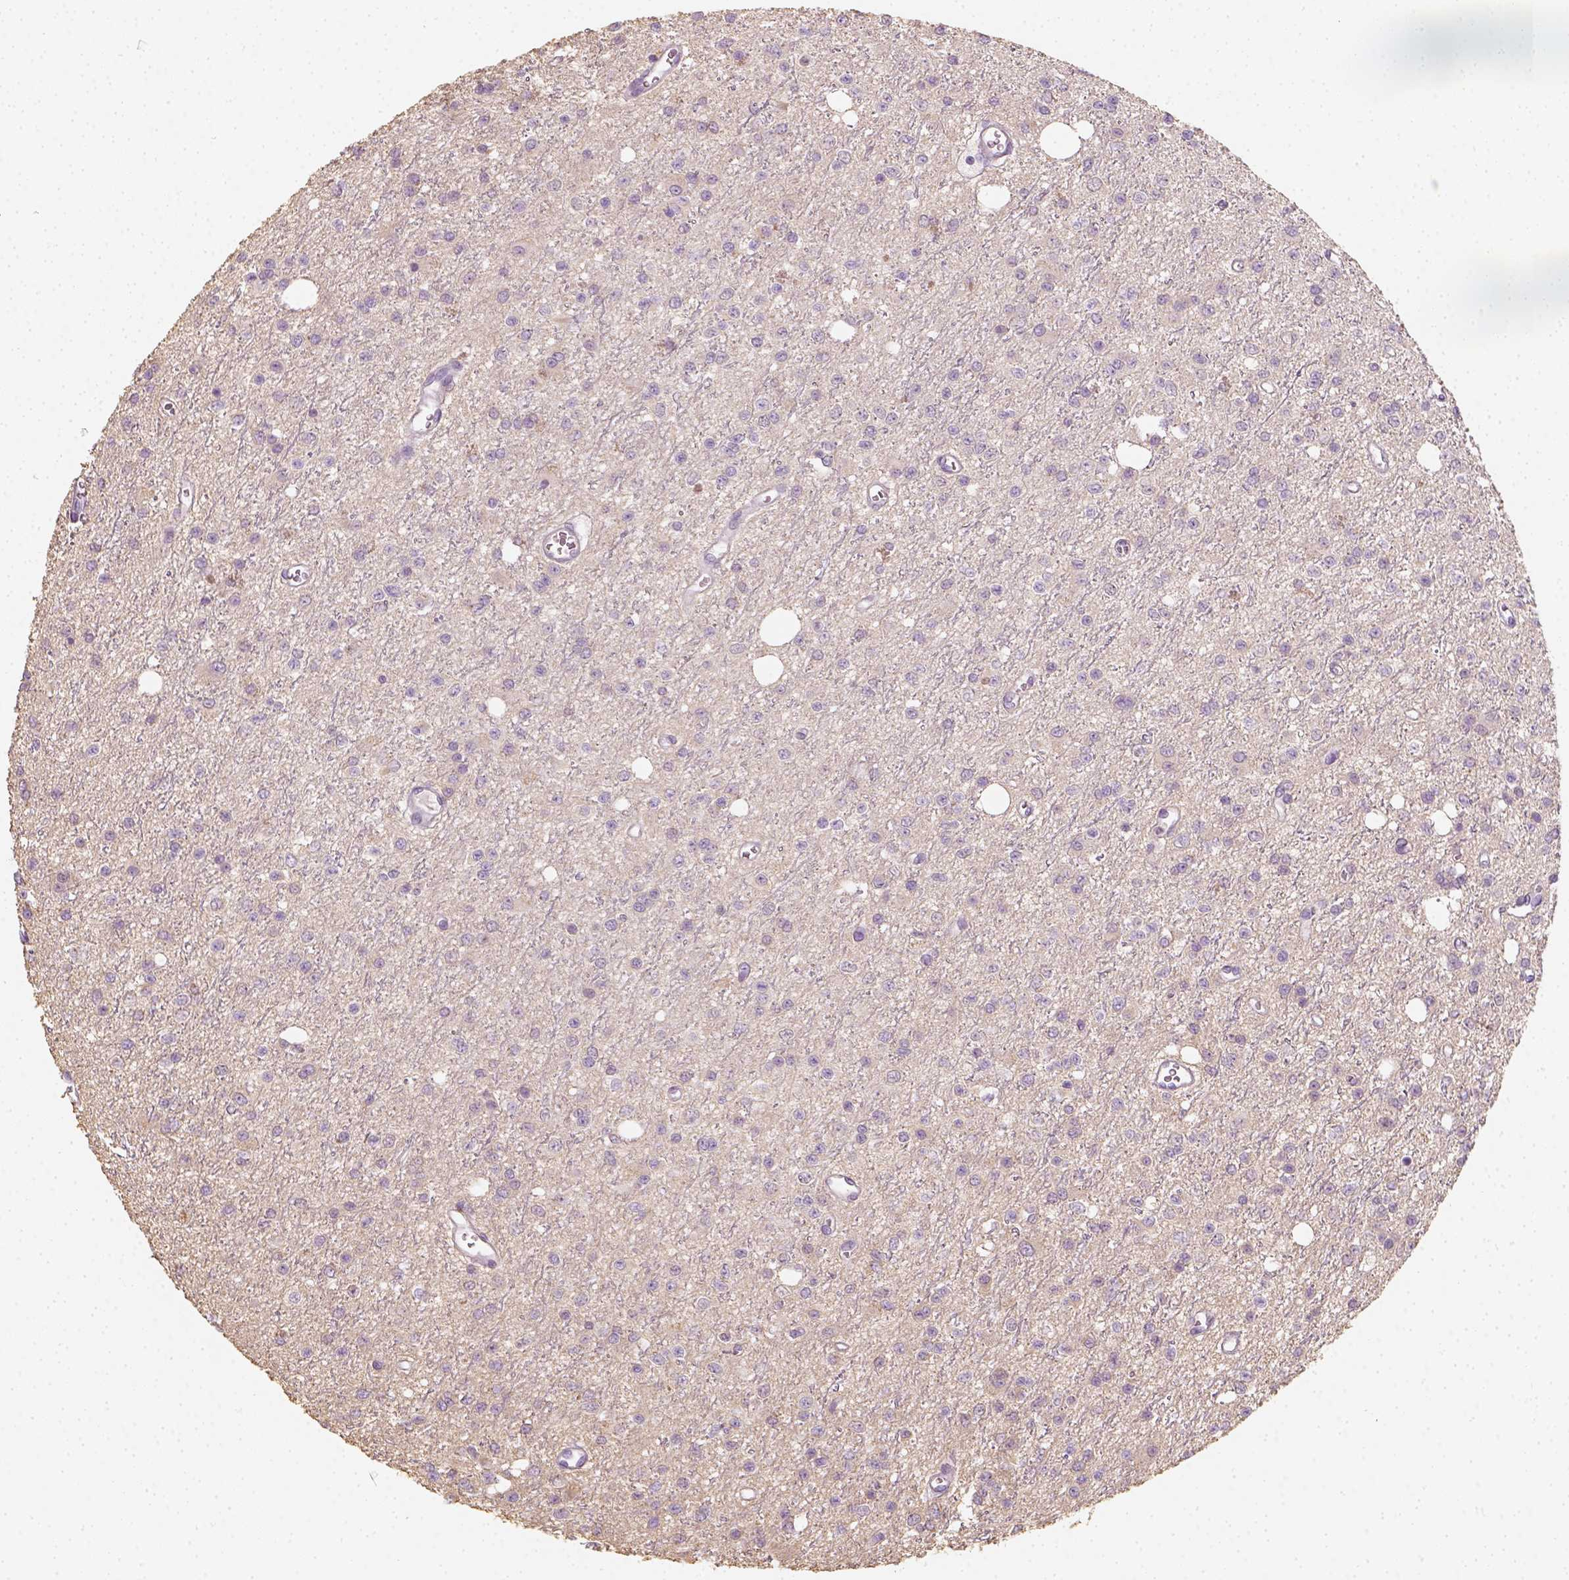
{"staining": {"intensity": "negative", "quantity": "none", "location": "none"}, "tissue": "glioma", "cell_type": "Tumor cells", "image_type": "cancer", "snomed": [{"axis": "morphology", "description": "Glioma, malignant, Low grade"}, {"axis": "topography", "description": "Brain"}], "caption": "High power microscopy histopathology image of an immunohistochemistry (IHC) image of glioma, revealing no significant staining in tumor cells. (DAB (3,3'-diaminobenzidine) immunohistochemistry (IHC) visualized using brightfield microscopy, high magnification).", "gene": "EPHB1", "patient": {"sex": "female", "age": 45}}